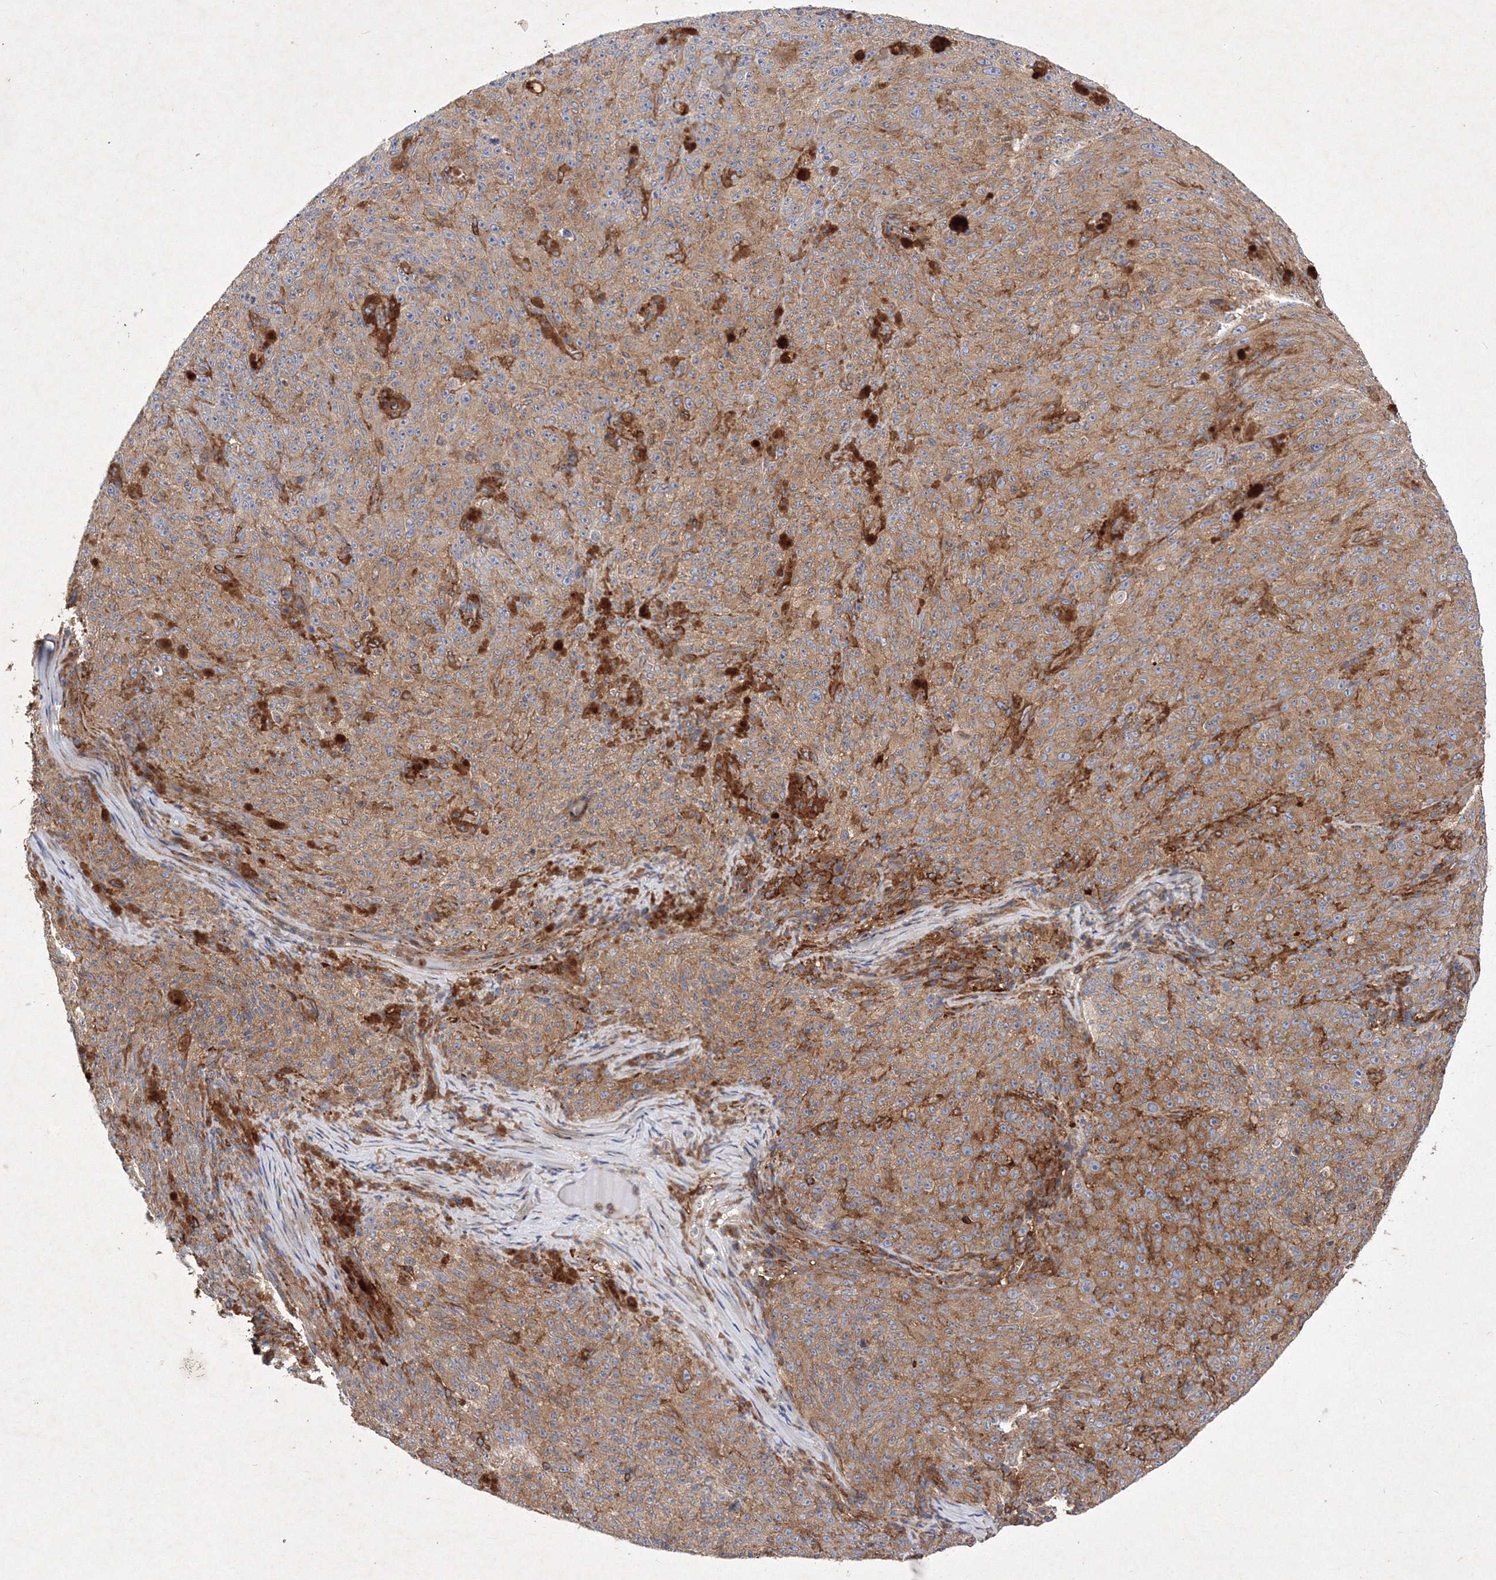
{"staining": {"intensity": "moderate", "quantity": ">75%", "location": "cytoplasmic/membranous"}, "tissue": "melanoma", "cell_type": "Tumor cells", "image_type": "cancer", "snomed": [{"axis": "morphology", "description": "Malignant melanoma, NOS"}, {"axis": "topography", "description": "Skin"}], "caption": "DAB (3,3'-diaminobenzidine) immunohistochemical staining of human malignant melanoma shows moderate cytoplasmic/membranous protein positivity in approximately >75% of tumor cells.", "gene": "SNX18", "patient": {"sex": "female", "age": 82}}